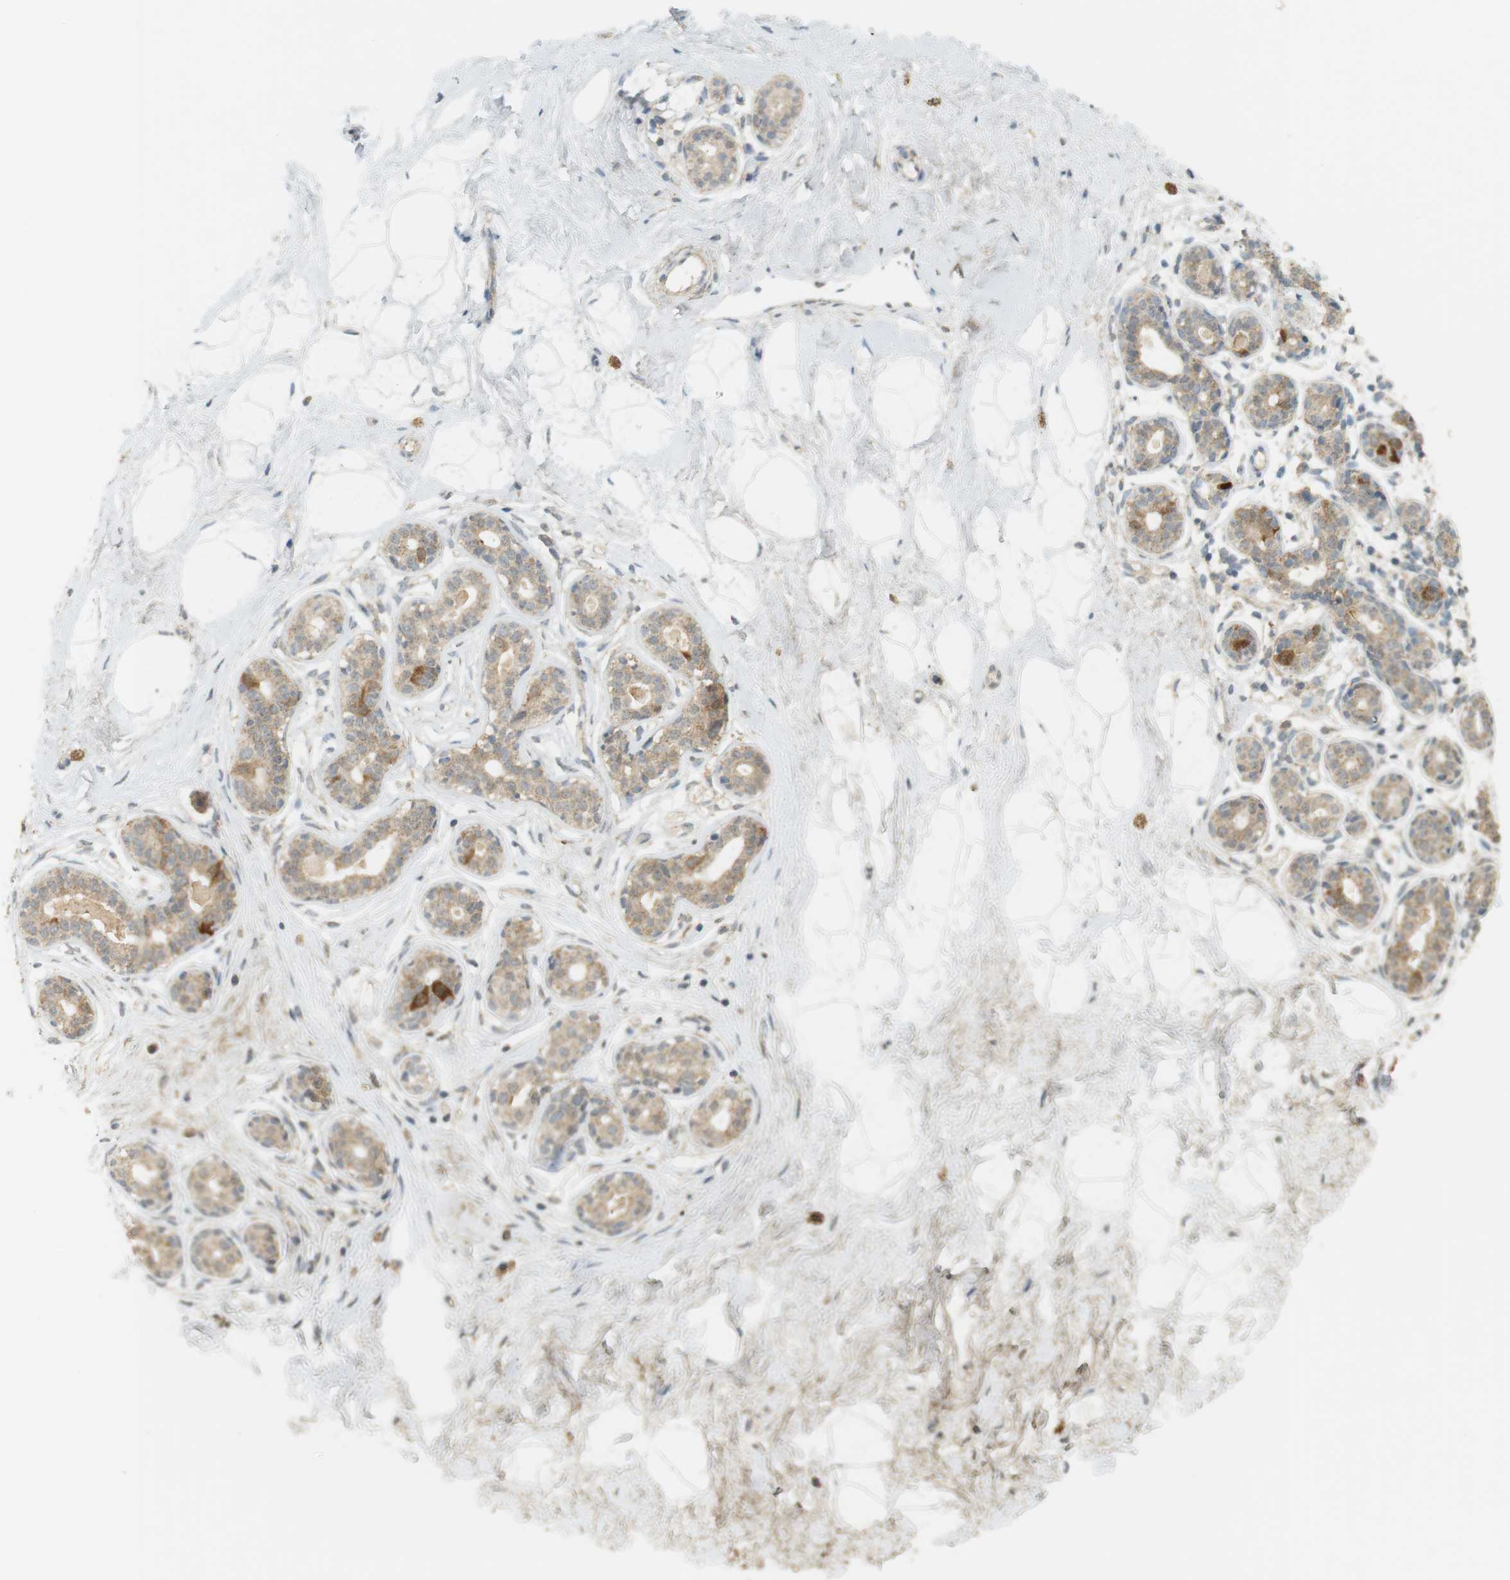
{"staining": {"intensity": "negative", "quantity": "none", "location": "none"}, "tissue": "breast", "cell_type": "Adipocytes", "image_type": "normal", "snomed": [{"axis": "morphology", "description": "Normal tissue, NOS"}, {"axis": "topography", "description": "Breast"}], "caption": "Histopathology image shows no significant protein staining in adipocytes of unremarkable breast.", "gene": "TTK", "patient": {"sex": "female", "age": 23}}